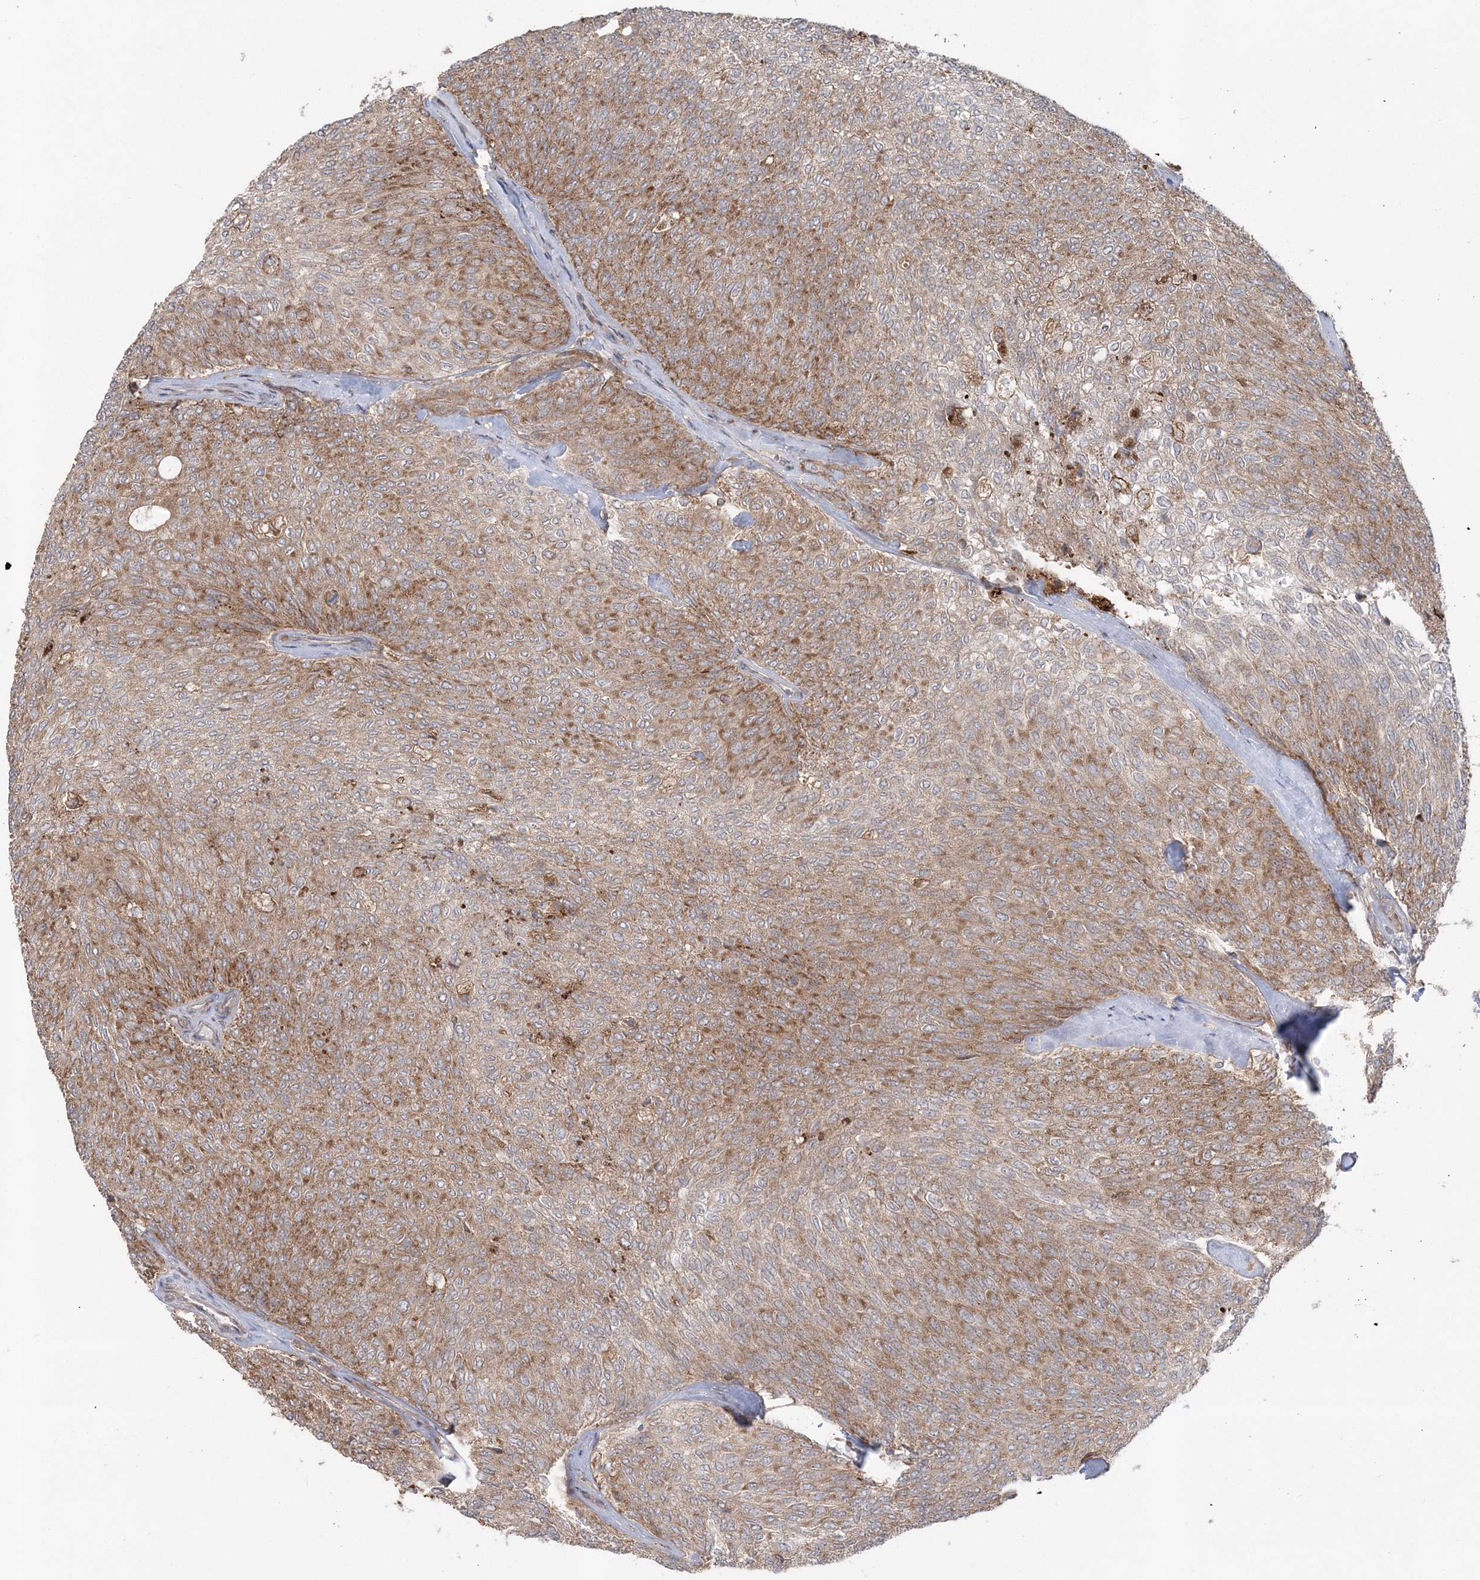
{"staining": {"intensity": "moderate", "quantity": ">75%", "location": "cytoplasmic/membranous"}, "tissue": "urothelial cancer", "cell_type": "Tumor cells", "image_type": "cancer", "snomed": [{"axis": "morphology", "description": "Urothelial carcinoma, Low grade"}, {"axis": "topography", "description": "Urinary bladder"}], "caption": "Immunohistochemical staining of human urothelial cancer exhibits medium levels of moderate cytoplasmic/membranous protein positivity in approximately >75% of tumor cells.", "gene": "LRPPRC", "patient": {"sex": "female", "age": 79}}